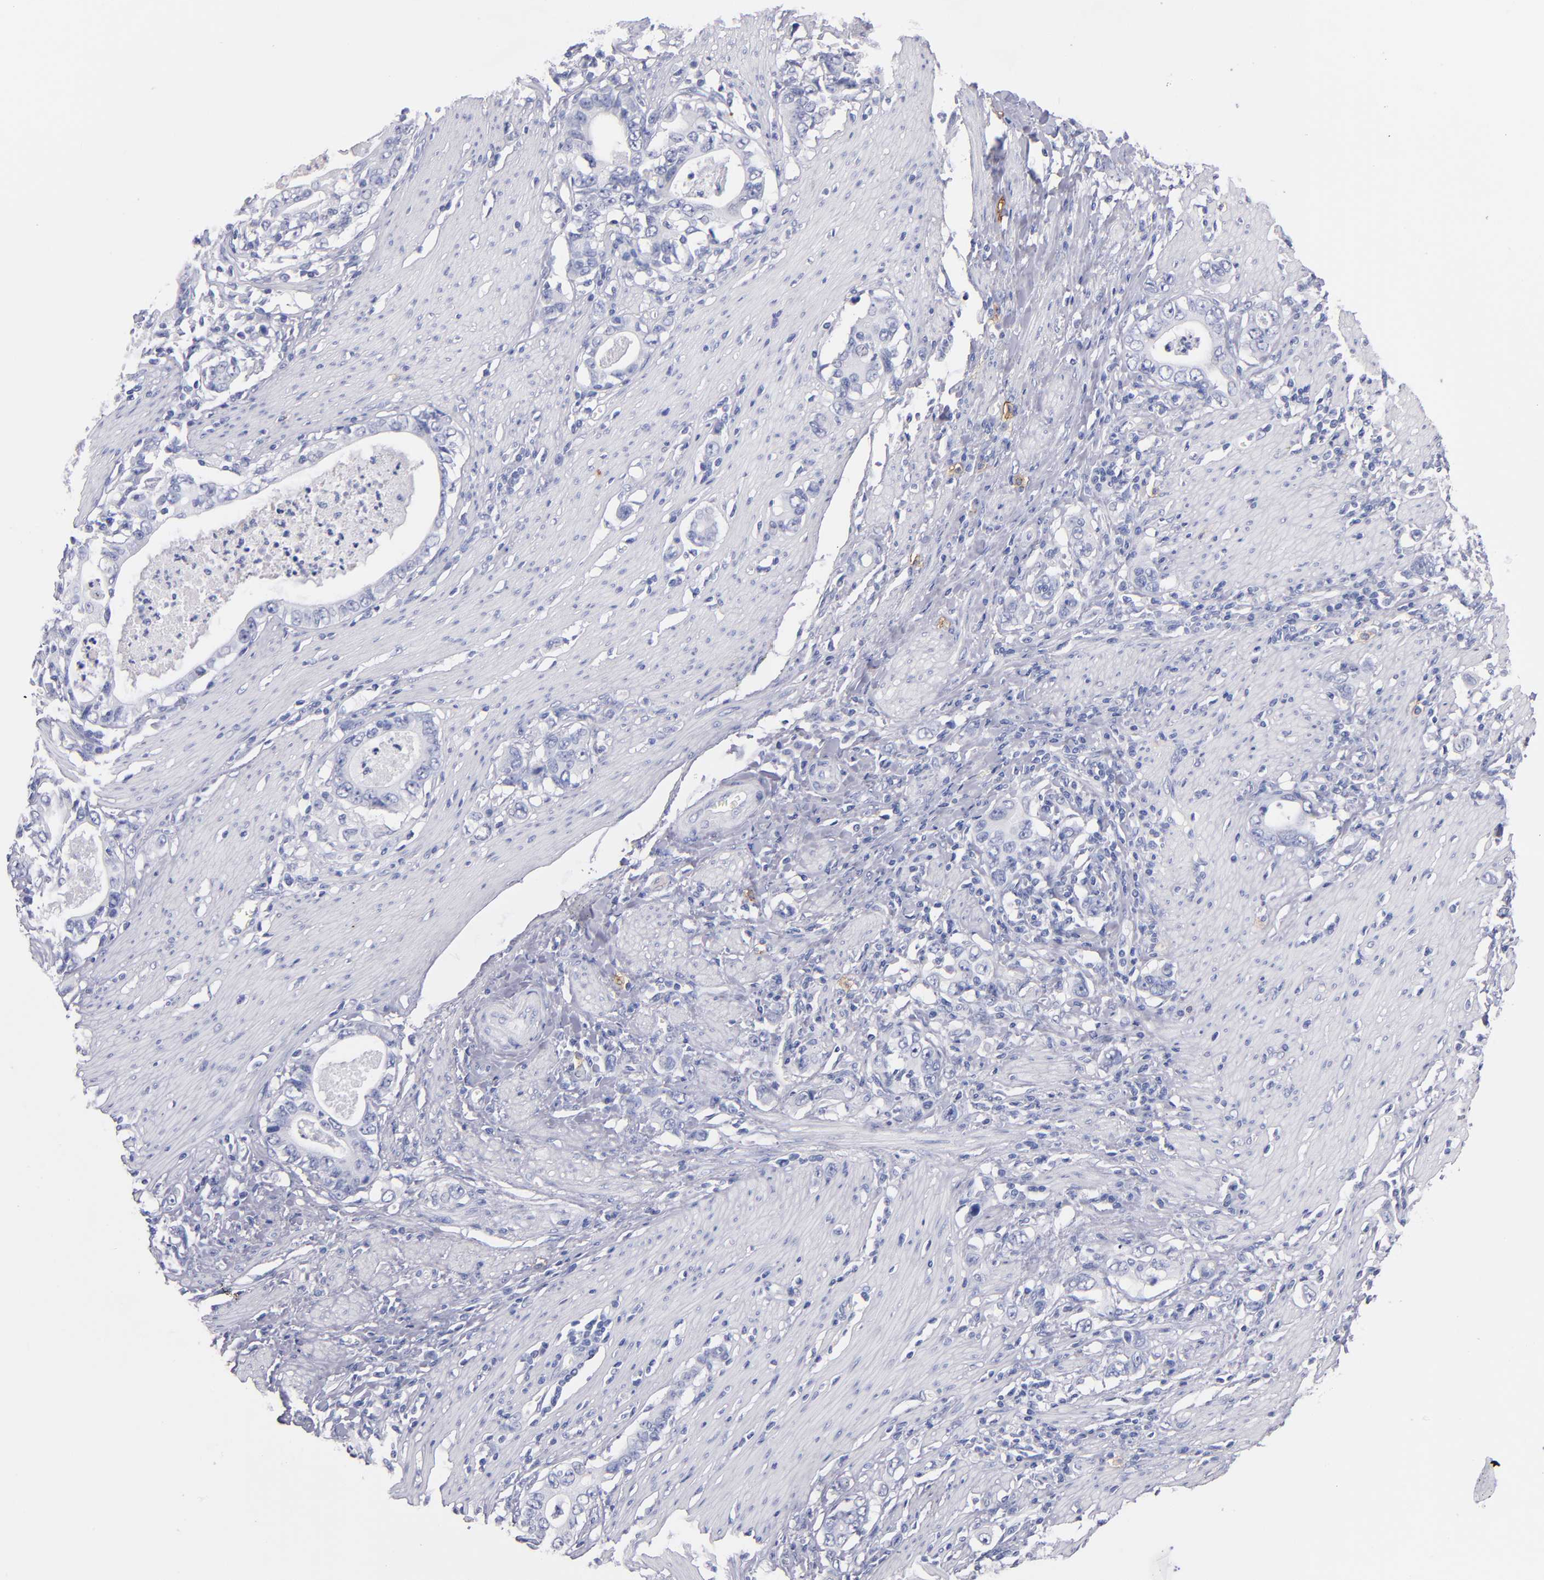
{"staining": {"intensity": "negative", "quantity": "none", "location": "none"}, "tissue": "stomach cancer", "cell_type": "Tumor cells", "image_type": "cancer", "snomed": [{"axis": "morphology", "description": "Adenocarcinoma, NOS"}, {"axis": "topography", "description": "Stomach, lower"}], "caption": "Protein analysis of stomach cancer (adenocarcinoma) exhibits no significant staining in tumor cells.", "gene": "KIT", "patient": {"sex": "female", "age": 72}}